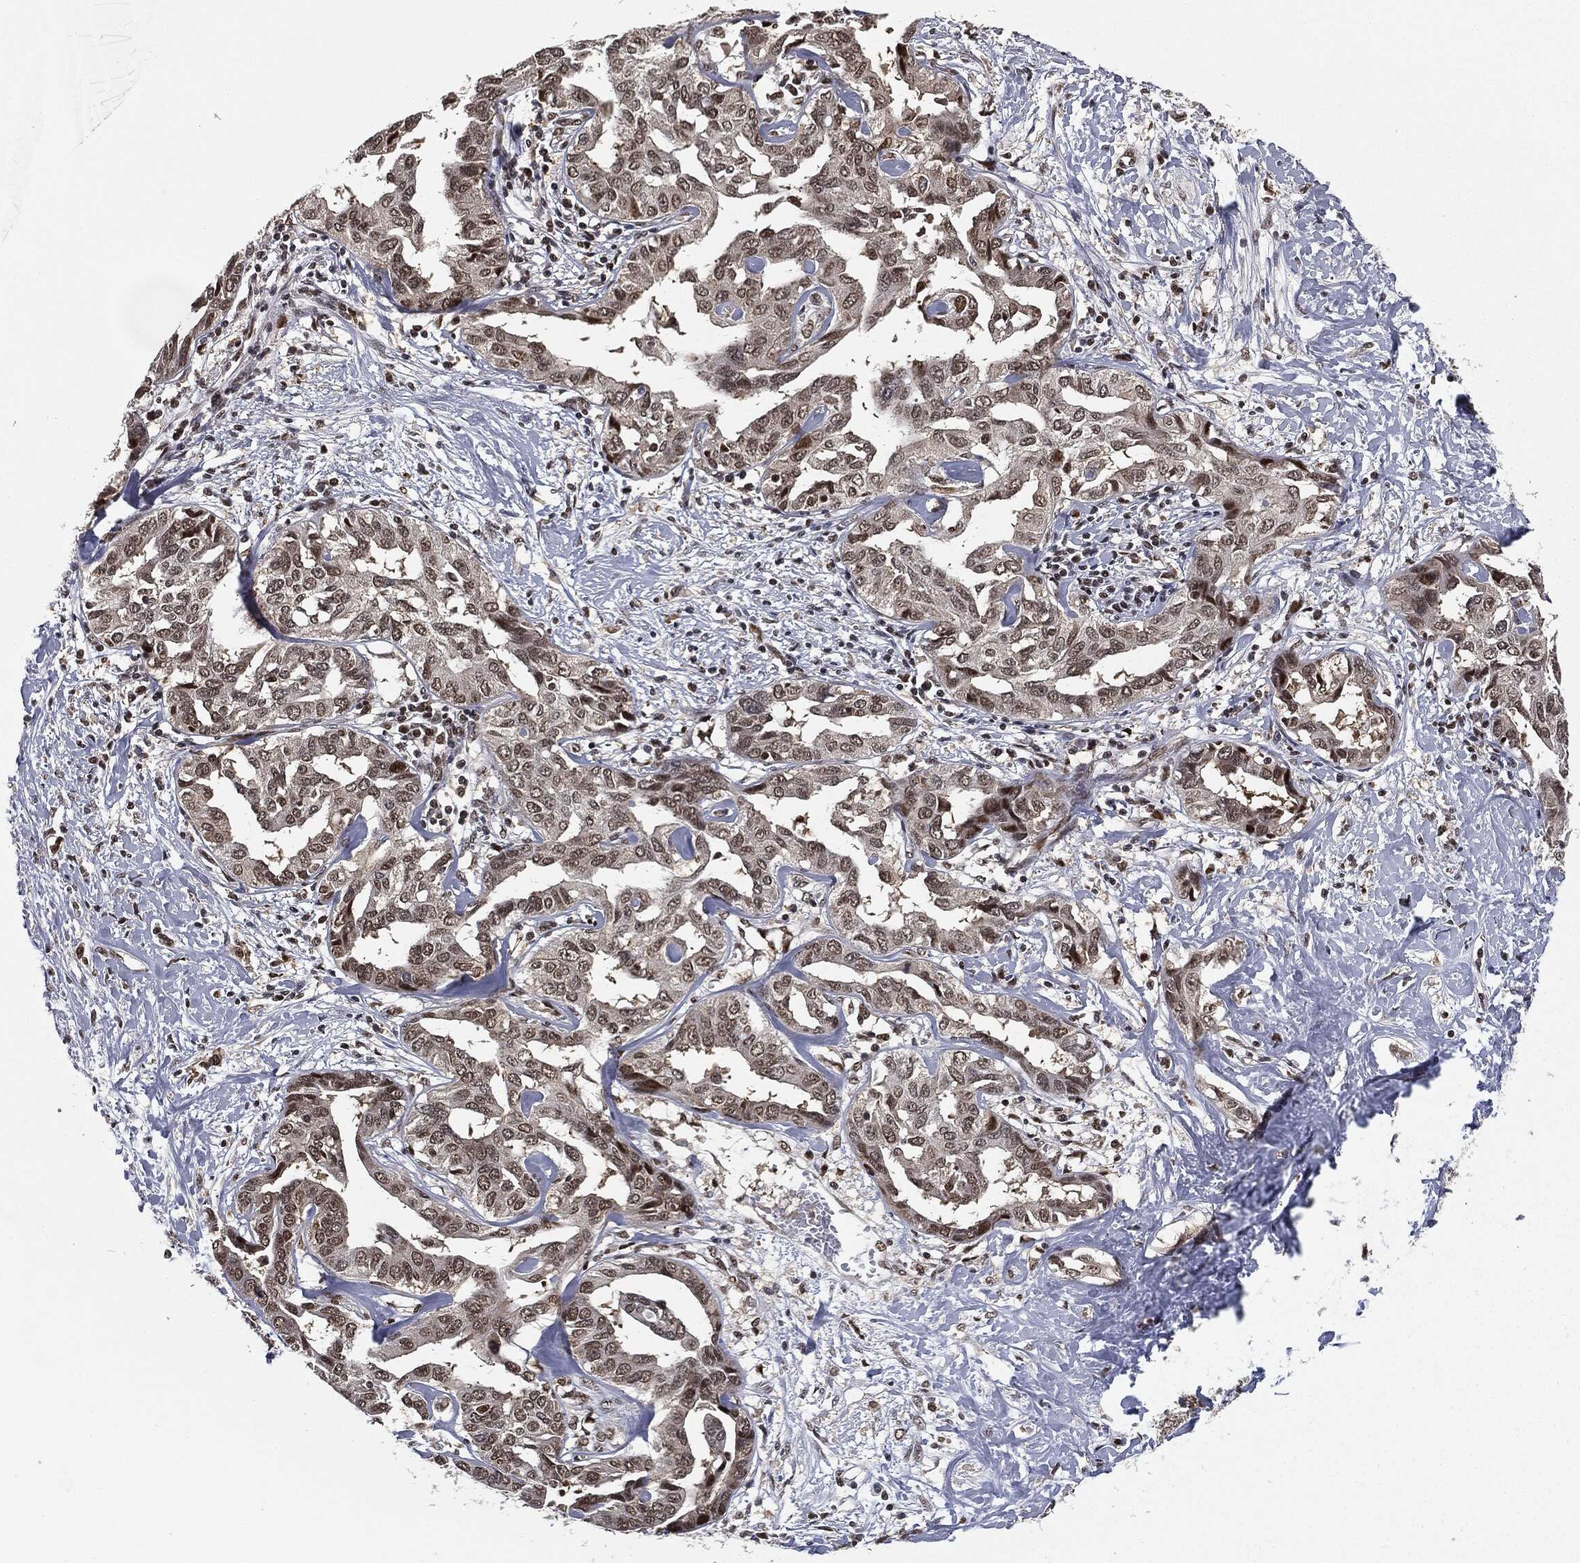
{"staining": {"intensity": "weak", "quantity": ">75%", "location": "nuclear"}, "tissue": "liver cancer", "cell_type": "Tumor cells", "image_type": "cancer", "snomed": [{"axis": "morphology", "description": "Cholangiocarcinoma"}, {"axis": "topography", "description": "Liver"}], "caption": "A photomicrograph of human liver cancer stained for a protein shows weak nuclear brown staining in tumor cells.", "gene": "TBC1D22A", "patient": {"sex": "male", "age": 59}}